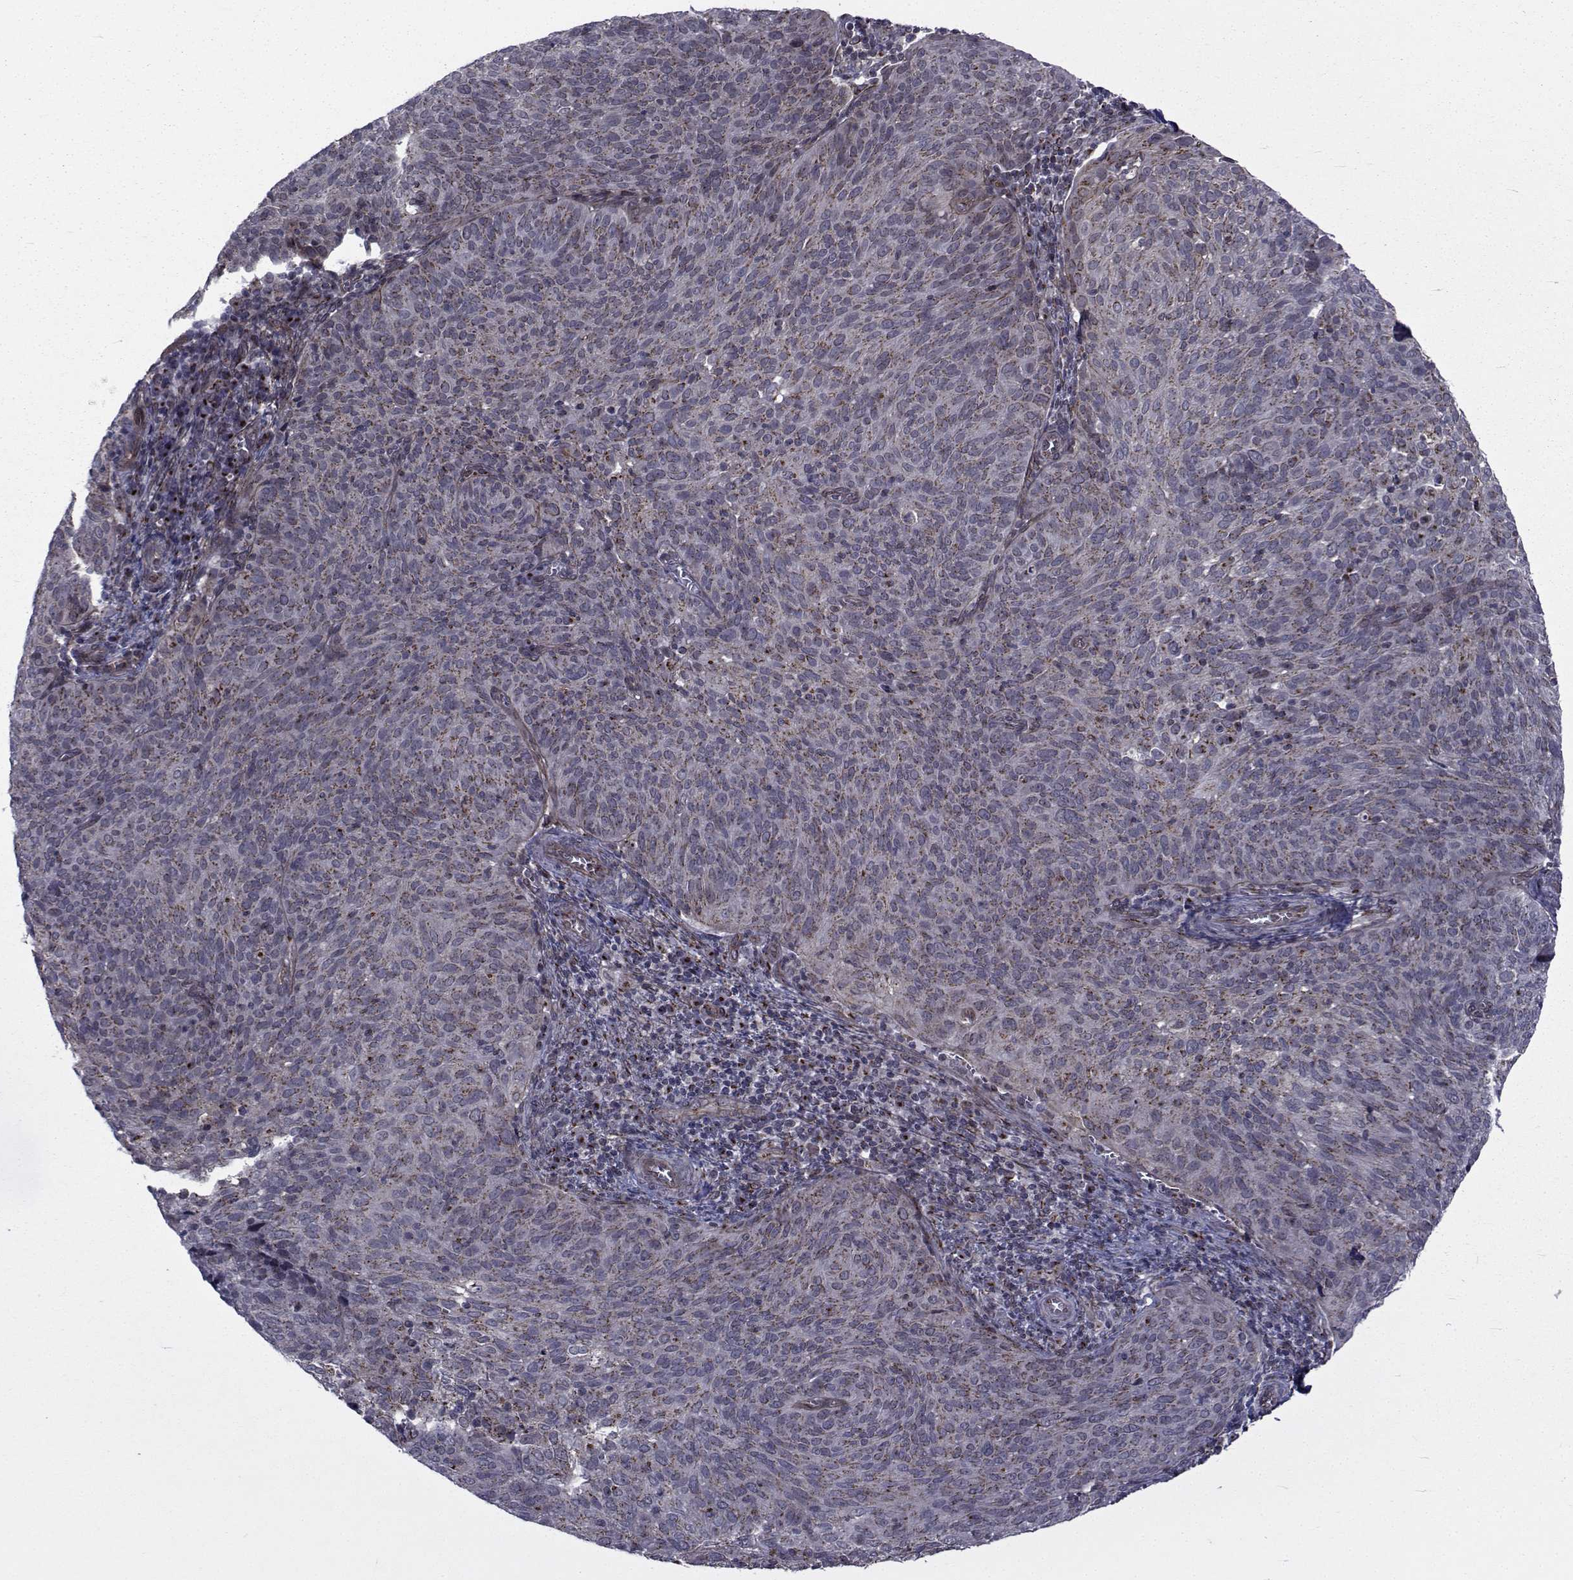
{"staining": {"intensity": "strong", "quantity": "<25%", "location": "cytoplasmic/membranous"}, "tissue": "cervical cancer", "cell_type": "Tumor cells", "image_type": "cancer", "snomed": [{"axis": "morphology", "description": "Squamous cell carcinoma, NOS"}, {"axis": "topography", "description": "Cervix"}], "caption": "Tumor cells exhibit medium levels of strong cytoplasmic/membranous staining in approximately <25% of cells in cervical squamous cell carcinoma.", "gene": "ATP6V1C2", "patient": {"sex": "female", "age": 39}}